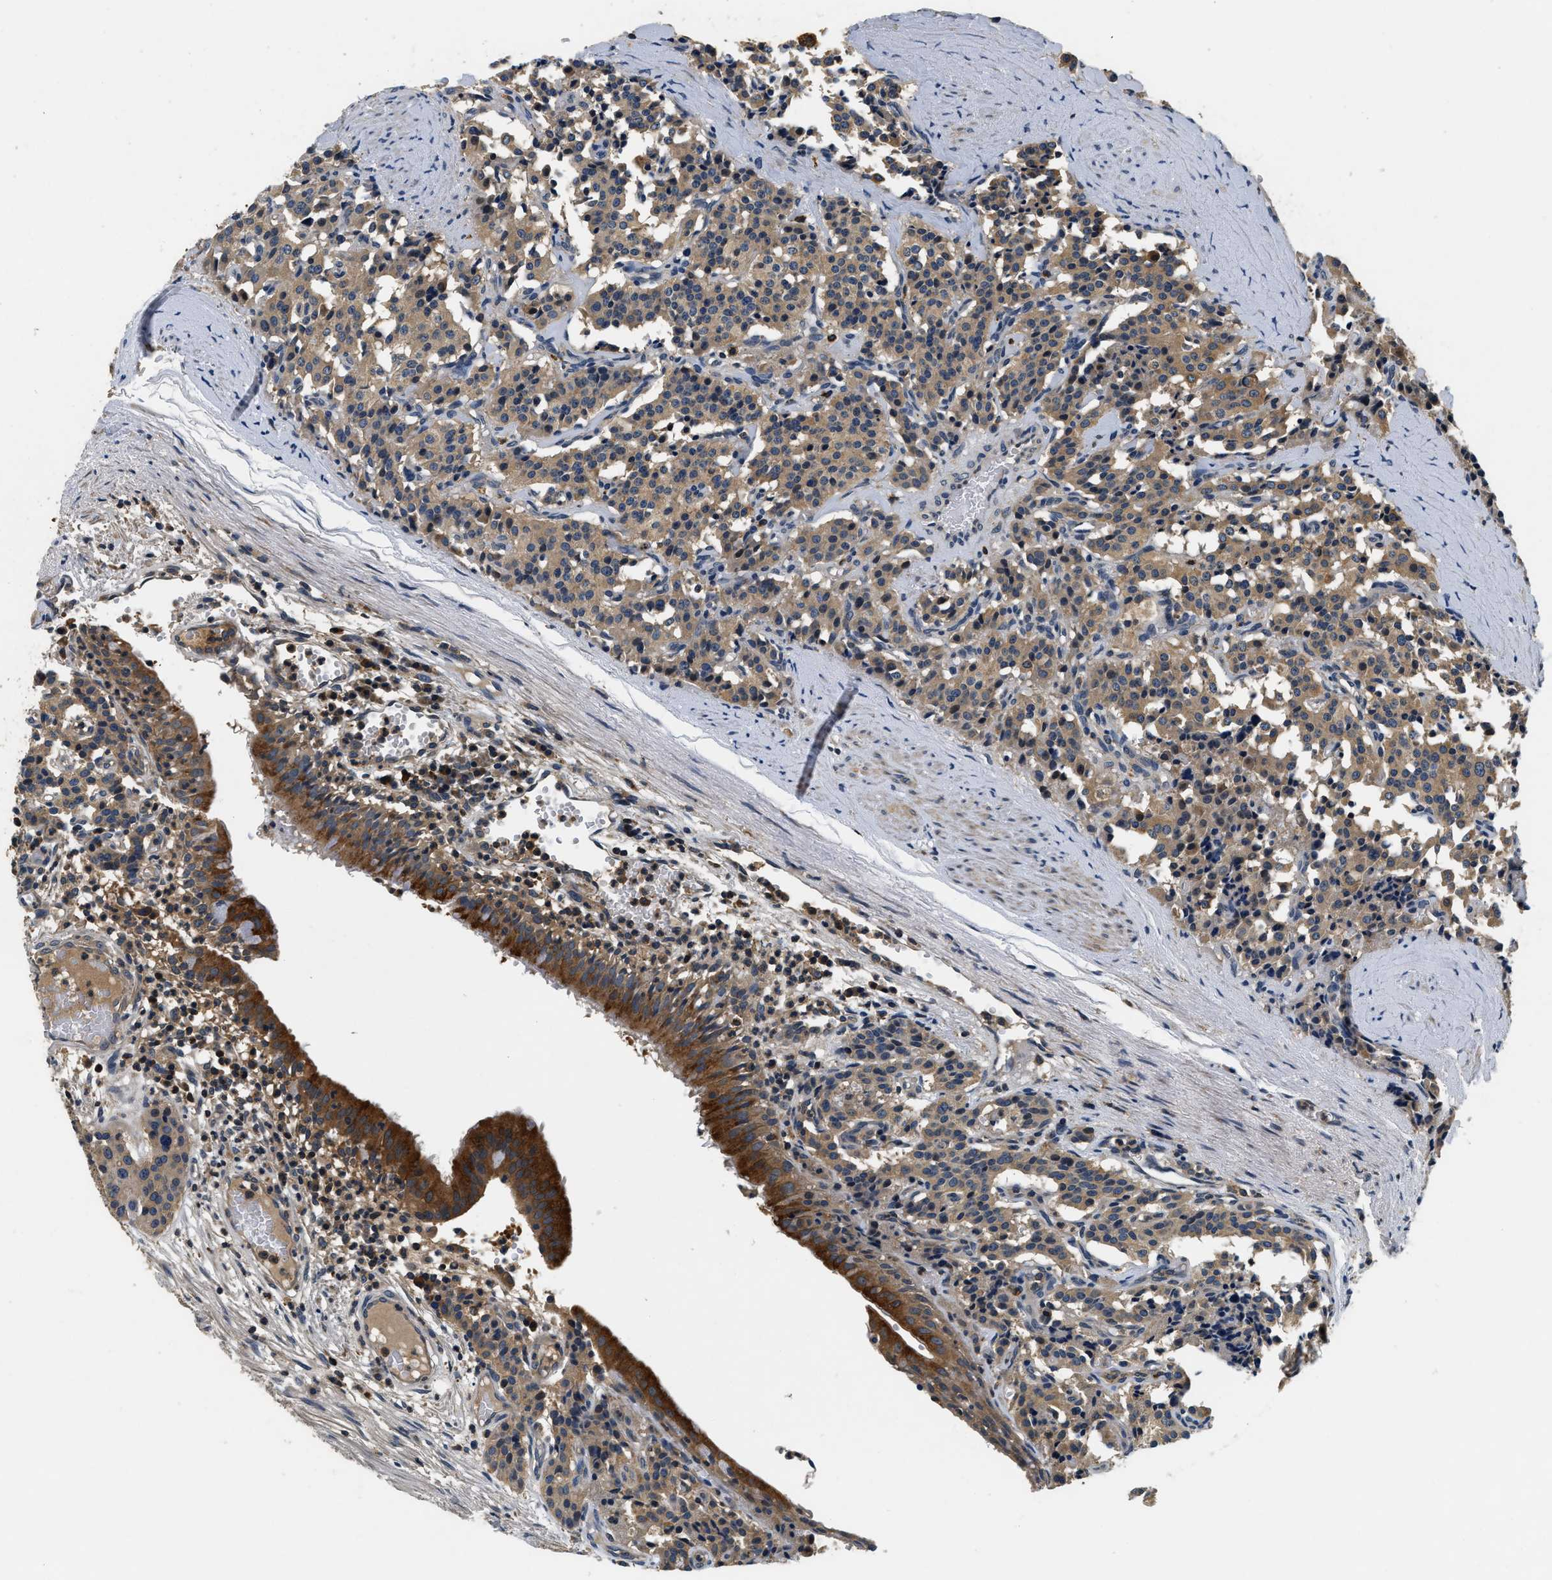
{"staining": {"intensity": "moderate", "quantity": ">75%", "location": "cytoplasmic/membranous"}, "tissue": "carcinoid", "cell_type": "Tumor cells", "image_type": "cancer", "snomed": [{"axis": "morphology", "description": "Carcinoid, malignant, NOS"}, {"axis": "topography", "description": "Lung"}], "caption": "Moderate cytoplasmic/membranous staining for a protein is seen in approximately >75% of tumor cells of carcinoid (malignant) using immunohistochemistry.", "gene": "RESF1", "patient": {"sex": "male", "age": 30}}